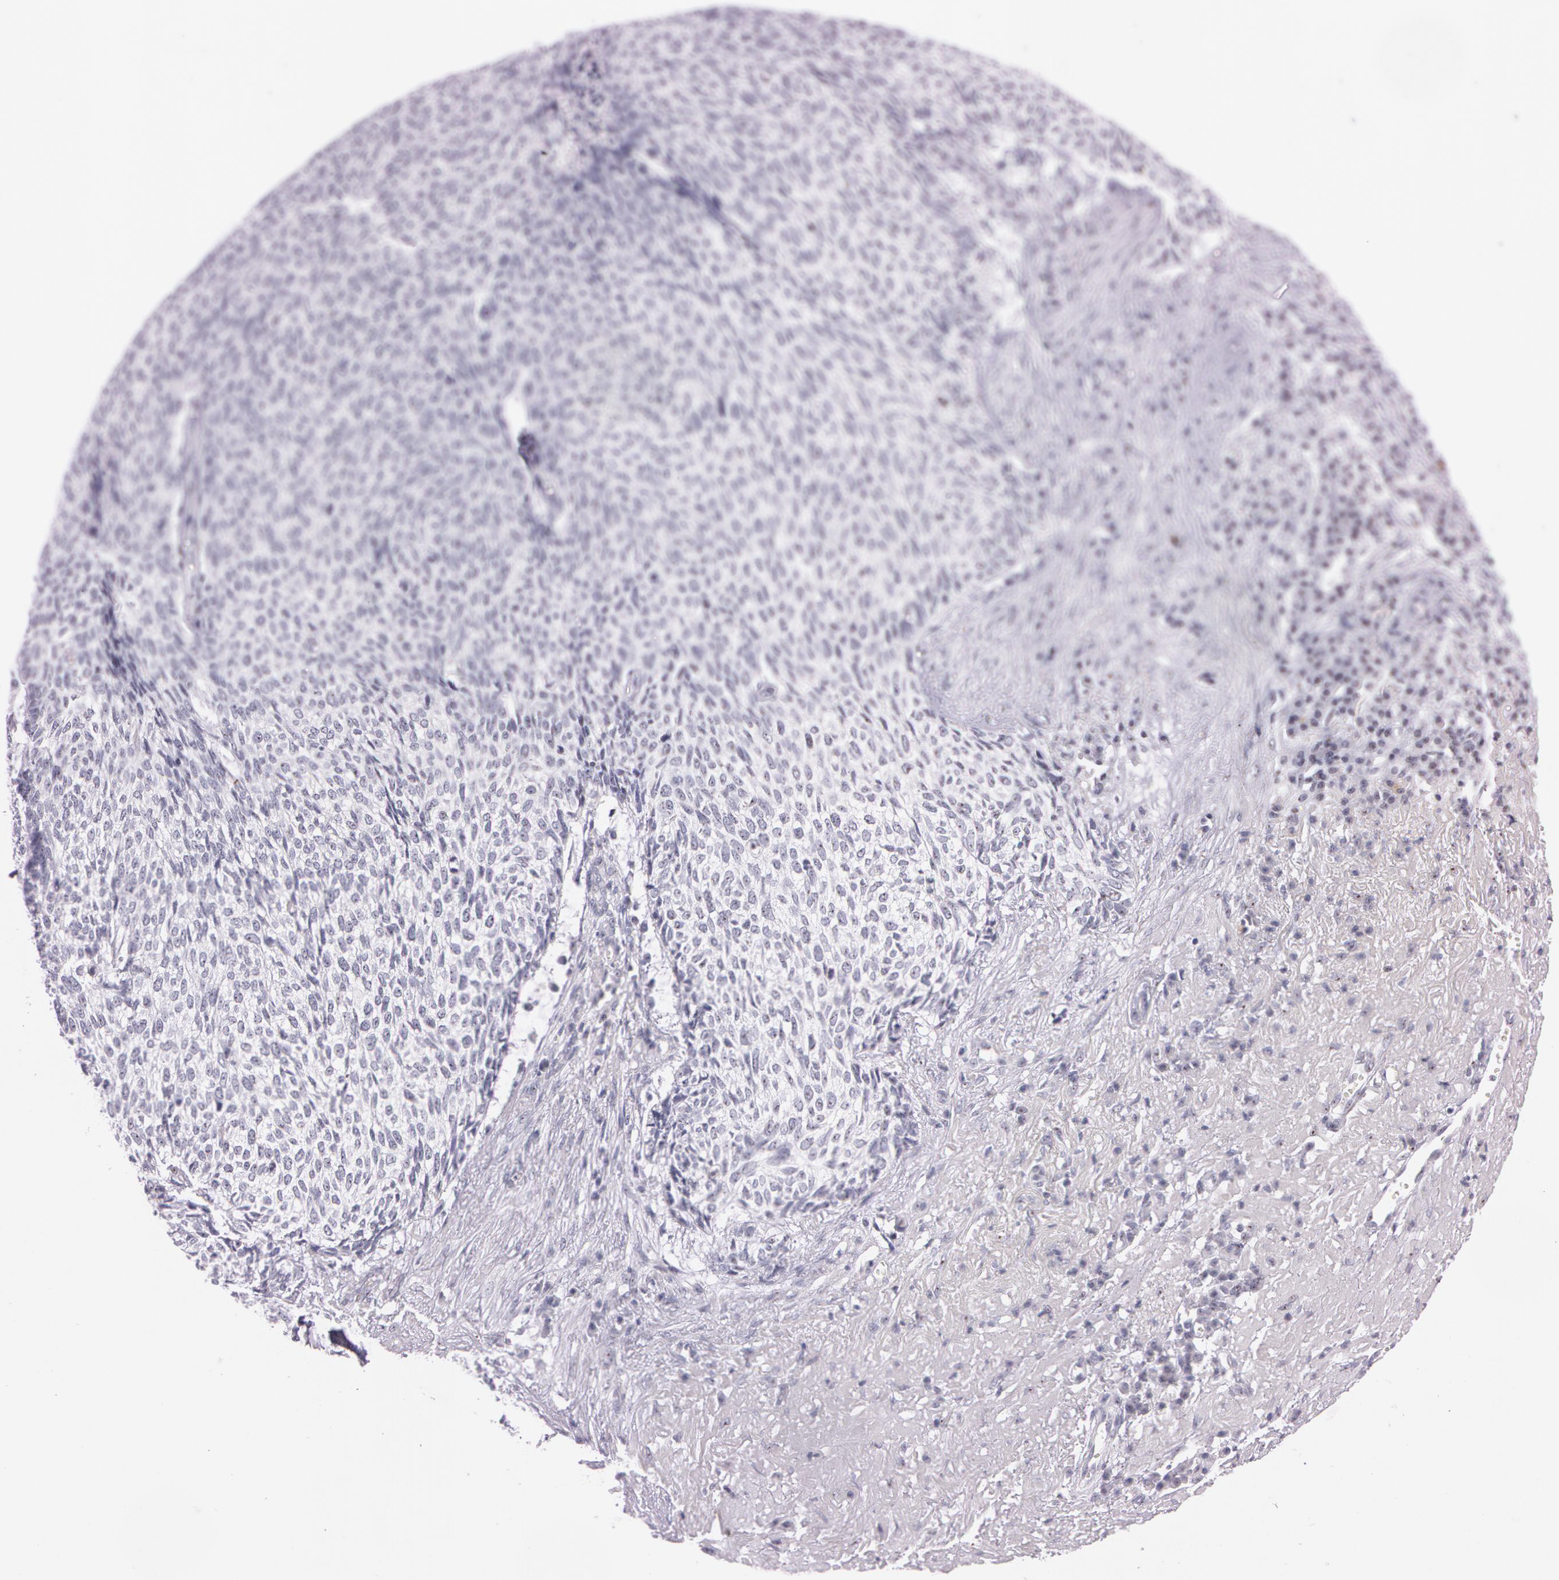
{"staining": {"intensity": "weak", "quantity": "<25%", "location": "nuclear"}, "tissue": "skin cancer", "cell_type": "Tumor cells", "image_type": "cancer", "snomed": [{"axis": "morphology", "description": "Basal cell carcinoma"}, {"axis": "topography", "description": "Skin"}], "caption": "DAB immunohistochemical staining of human skin basal cell carcinoma demonstrates no significant staining in tumor cells.", "gene": "FBL", "patient": {"sex": "female", "age": 89}}